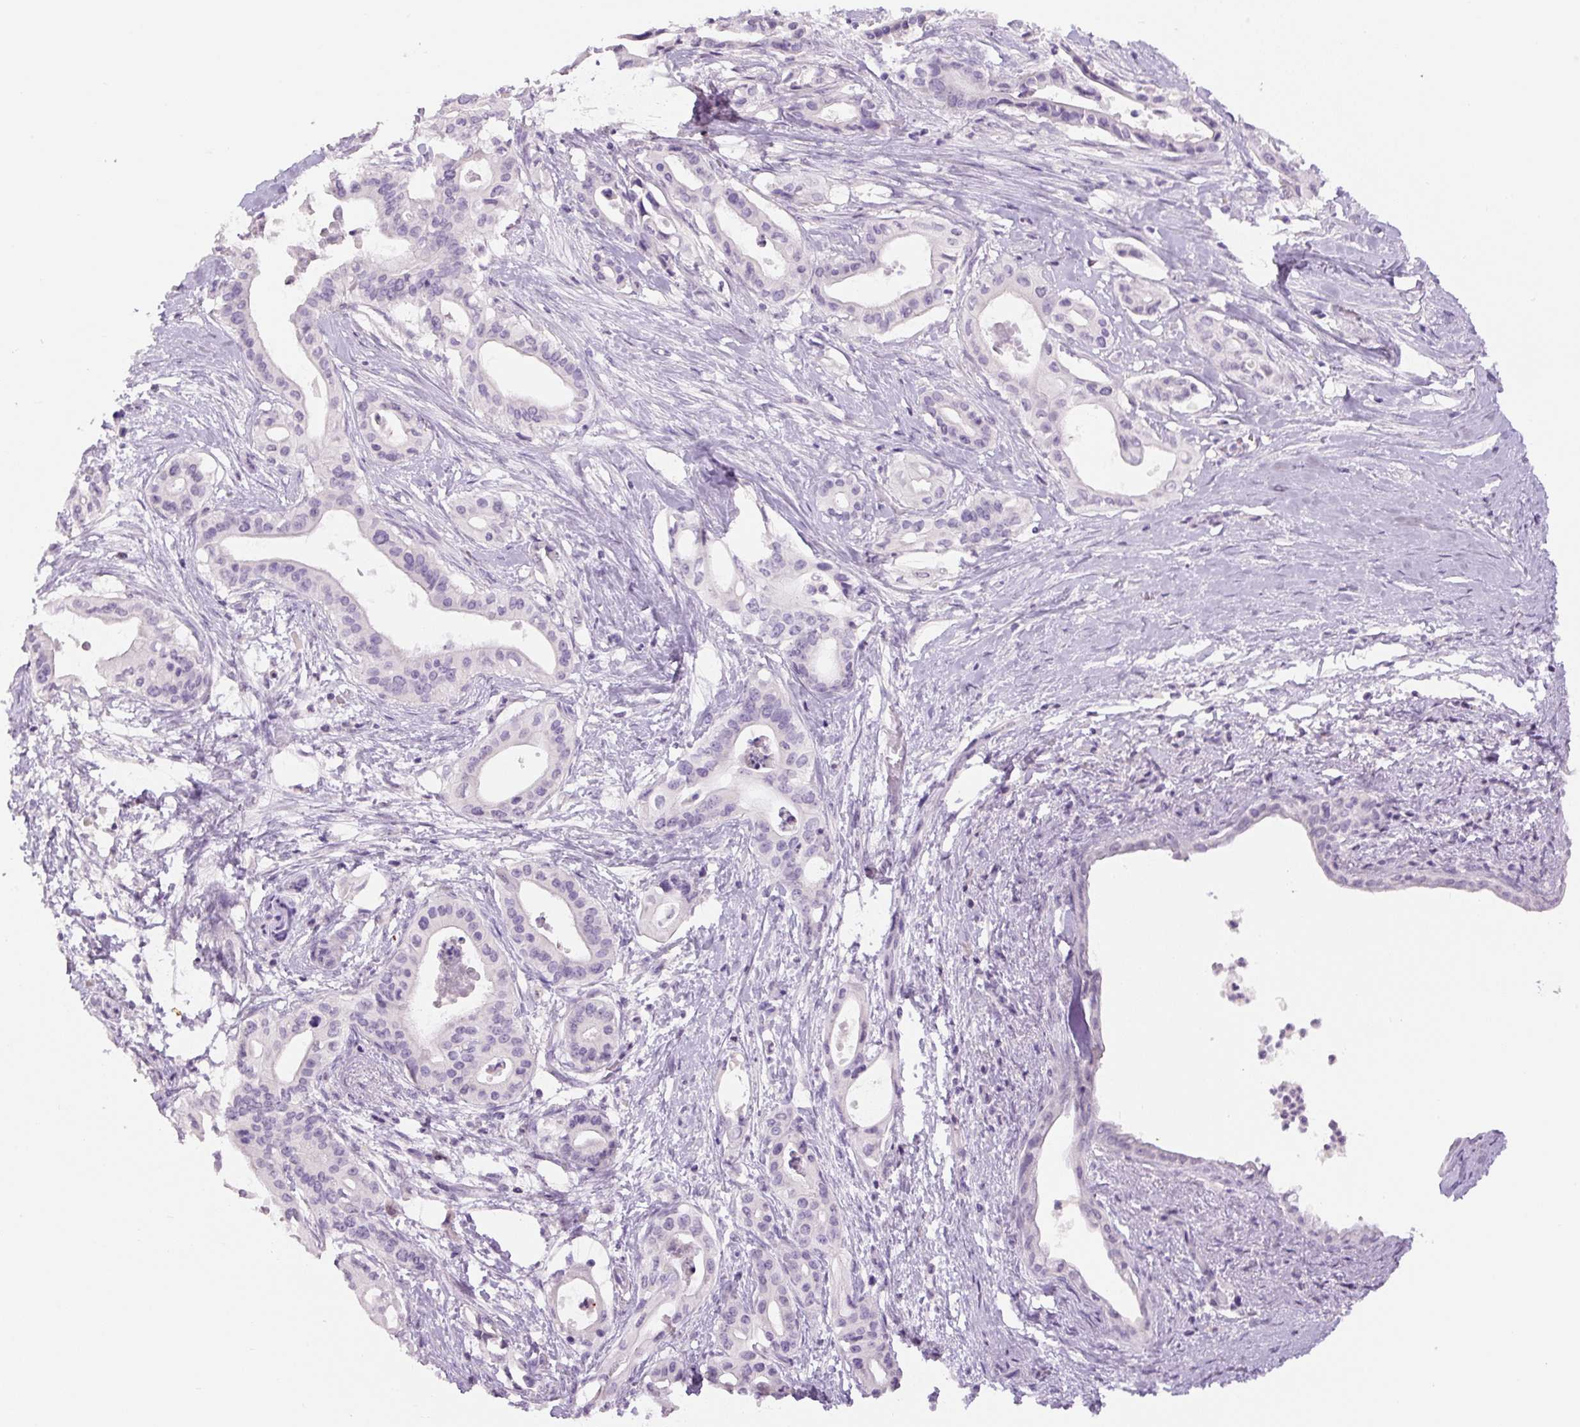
{"staining": {"intensity": "negative", "quantity": "none", "location": "none"}, "tissue": "pancreatic cancer", "cell_type": "Tumor cells", "image_type": "cancer", "snomed": [{"axis": "morphology", "description": "Adenocarcinoma, NOS"}, {"axis": "topography", "description": "Pancreas"}], "caption": "This is an IHC photomicrograph of pancreatic adenocarcinoma. There is no positivity in tumor cells.", "gene": "SIX1", "patient": {"sex": "female", "age": 77}}